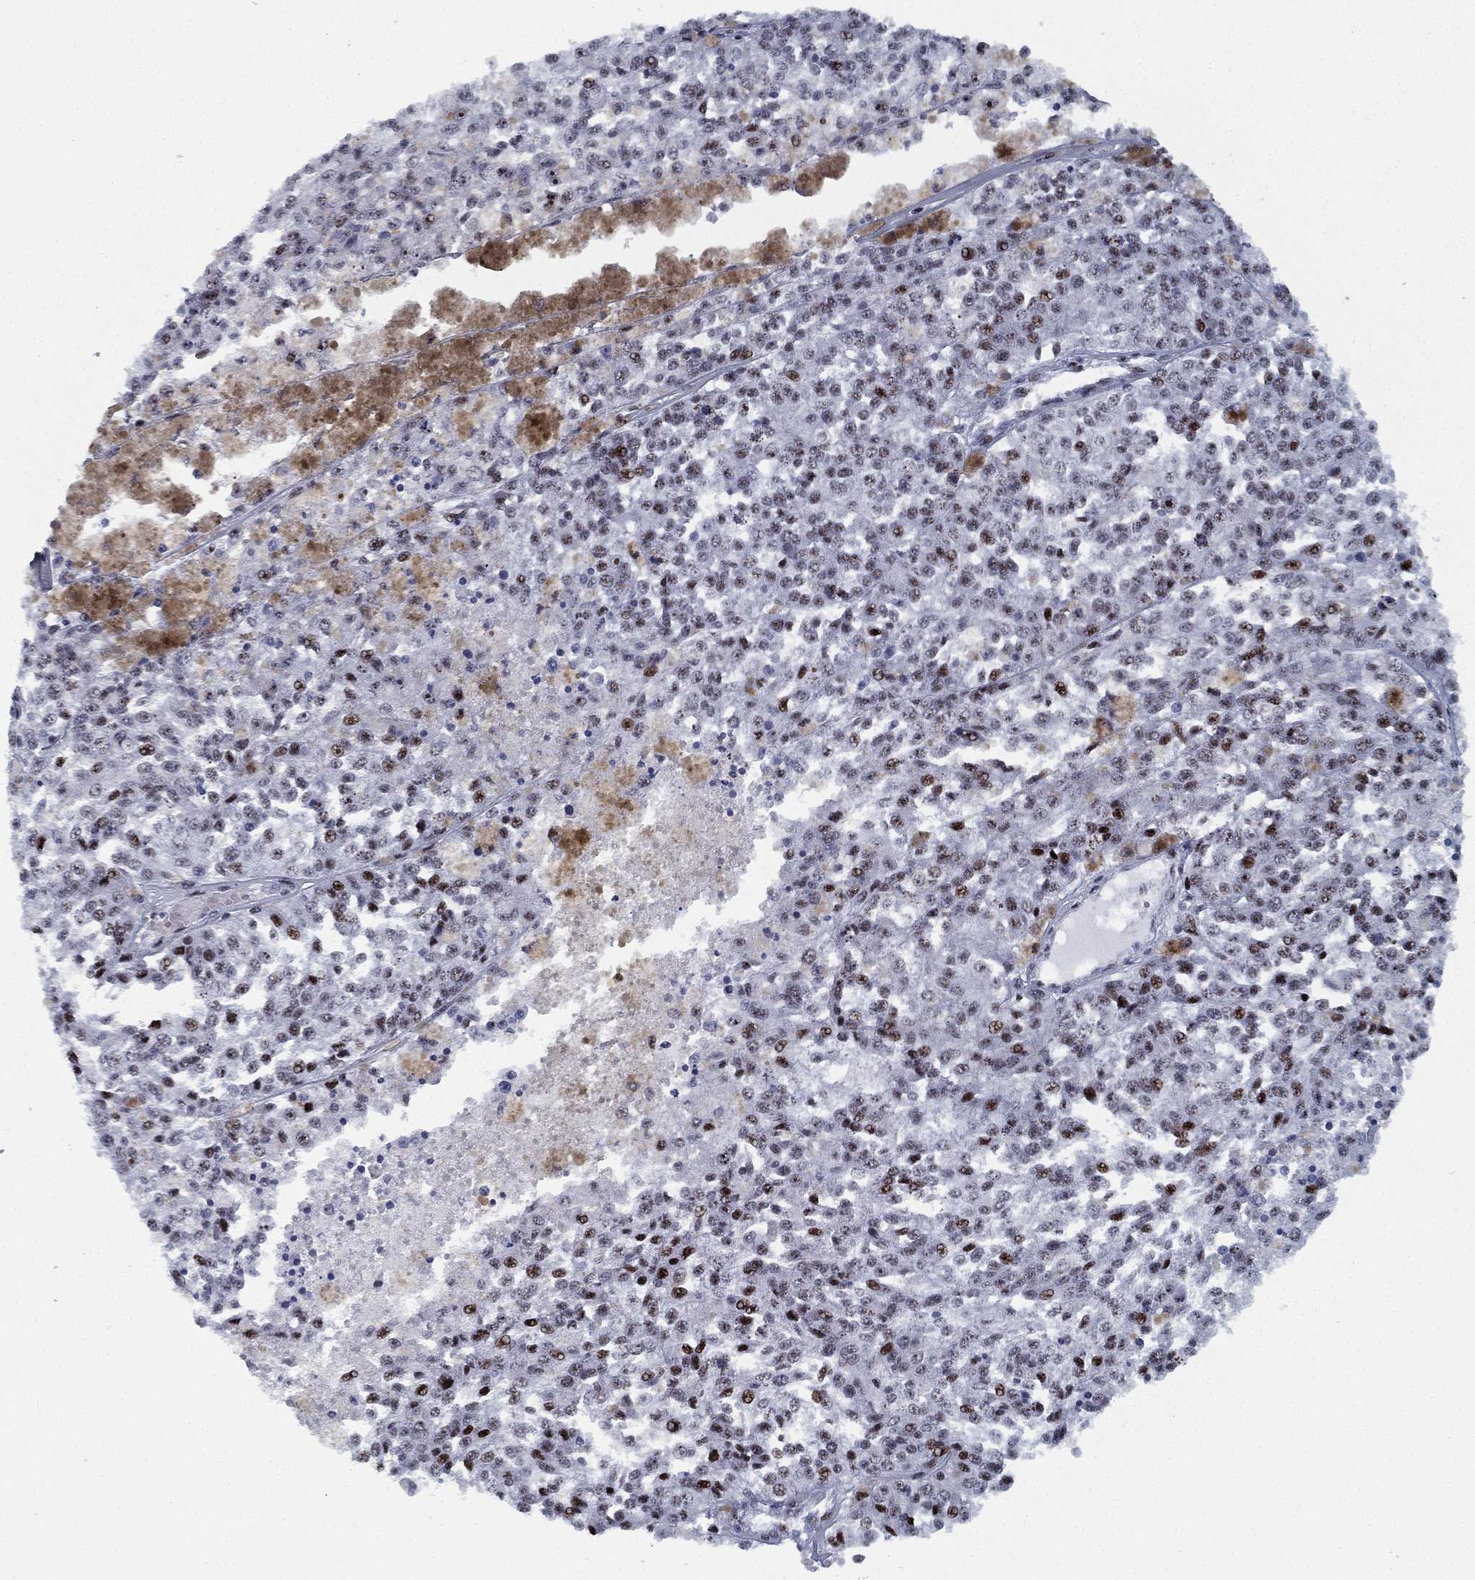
{"staining": {"intensity": "moderate", "quantity": "25%-75%", "location": "nuclear"}, "tissue": "melanoma", "cell_type": "Tumor cells", "image_type": "cancer", "snomed": [{"axis": "morphology", "description": "Malignant melanoma, Metastatic site"}, {"axis": "topography", "description": "Lymph node"}], "caption": "IHC micrograph of neoplastic tissue: melanoma stained using immunohistochemistry (IHC) displays medium levels of moderate protein expression localized specifically in the nuclear of tumor cells, appearing as a nuclear brown color.", "gene": "CYB561D2", "patient": {"sex": "female", "age": 64}}